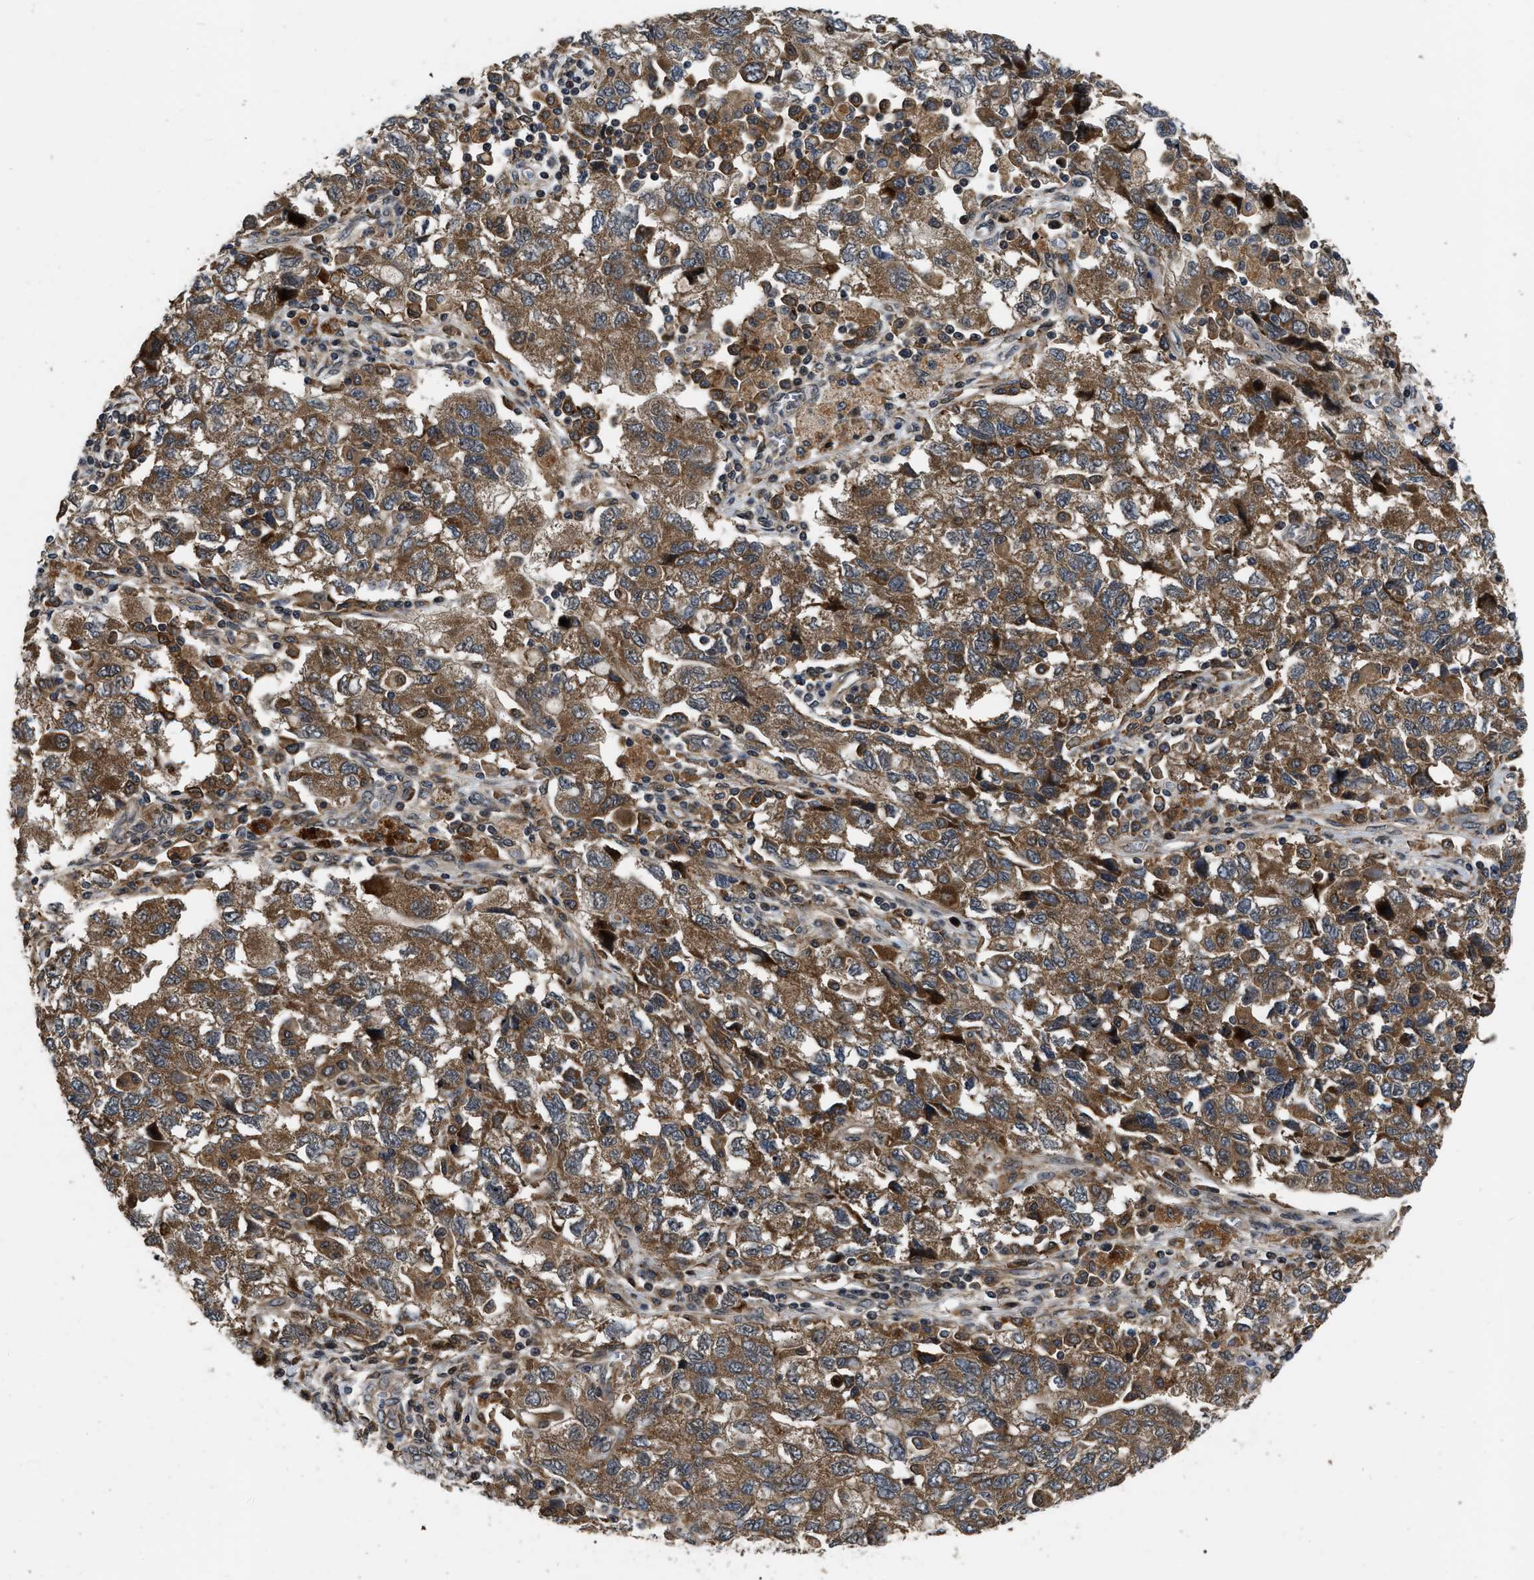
{"staining": {"intensity": "moderate", "quantity": ">75%", "location": "cytoplasmic/membranous"}, "tissue": "ovarian cancer", "cell_type": "Tumor cells", "image_type": "cancer", "snomed": [{"axis": "morphology", "description": "Carcinoma, NOS"}, {"axis": "morphology", "description": "Cystadenocarcinoma, serous, NOS"}, {"axis": "topography", "description": "Ovary"}], "caption": "About >75% of tumor cells in human ovarian serous cystadenocarcinoma display moderate cytoplasmic/membranous protein expression as visualized by brown immunohistochemical staining.", "gene": "PPWD1", "patient": {"sex": "female", "age": 69}}